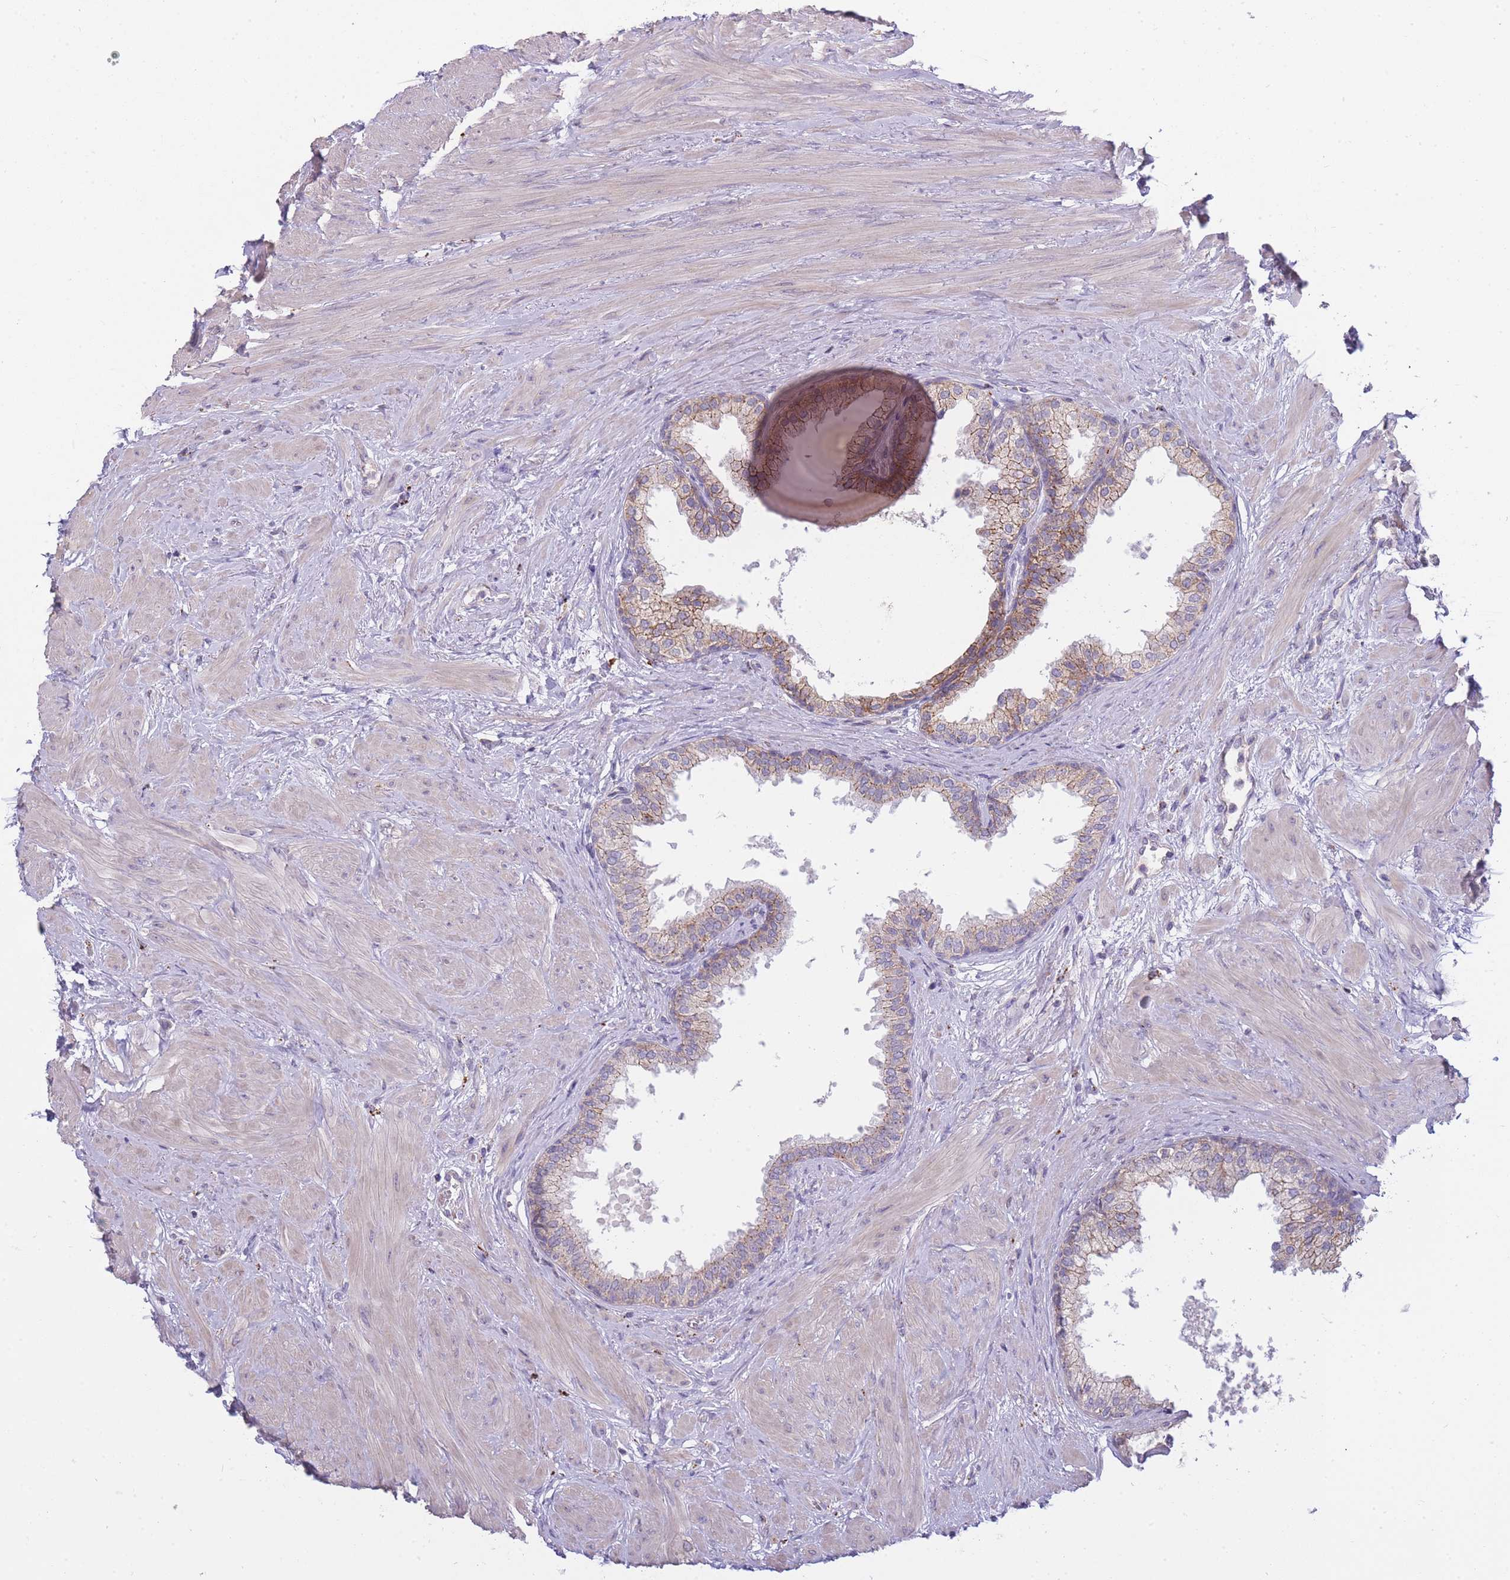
{"staining": {"intensity": "weak", "quantity": "<25%", "location": "cytoplasmic/membranous"}, "tissue": "prostate", "cell_type": "Glandular cells", "image_type": "normal", "snomed": [{"axis": "morphology", "description": "Normal tissue, NOS"}, {"axis": "topography", "description": "Prostate"}], "caption": "This is a micrograph of immunohistochemistry (IHC) staining of unremarkable prostate, which shows no expression in glandular cells. Brightfield microscopy of IHC stained with DAB (3,3'-diaminobenzidine) (brown) and hematoxylin (blue), captured at high magnification.", "gene": "TRIM61", "patient": {"sex": "male", "age": 48}}